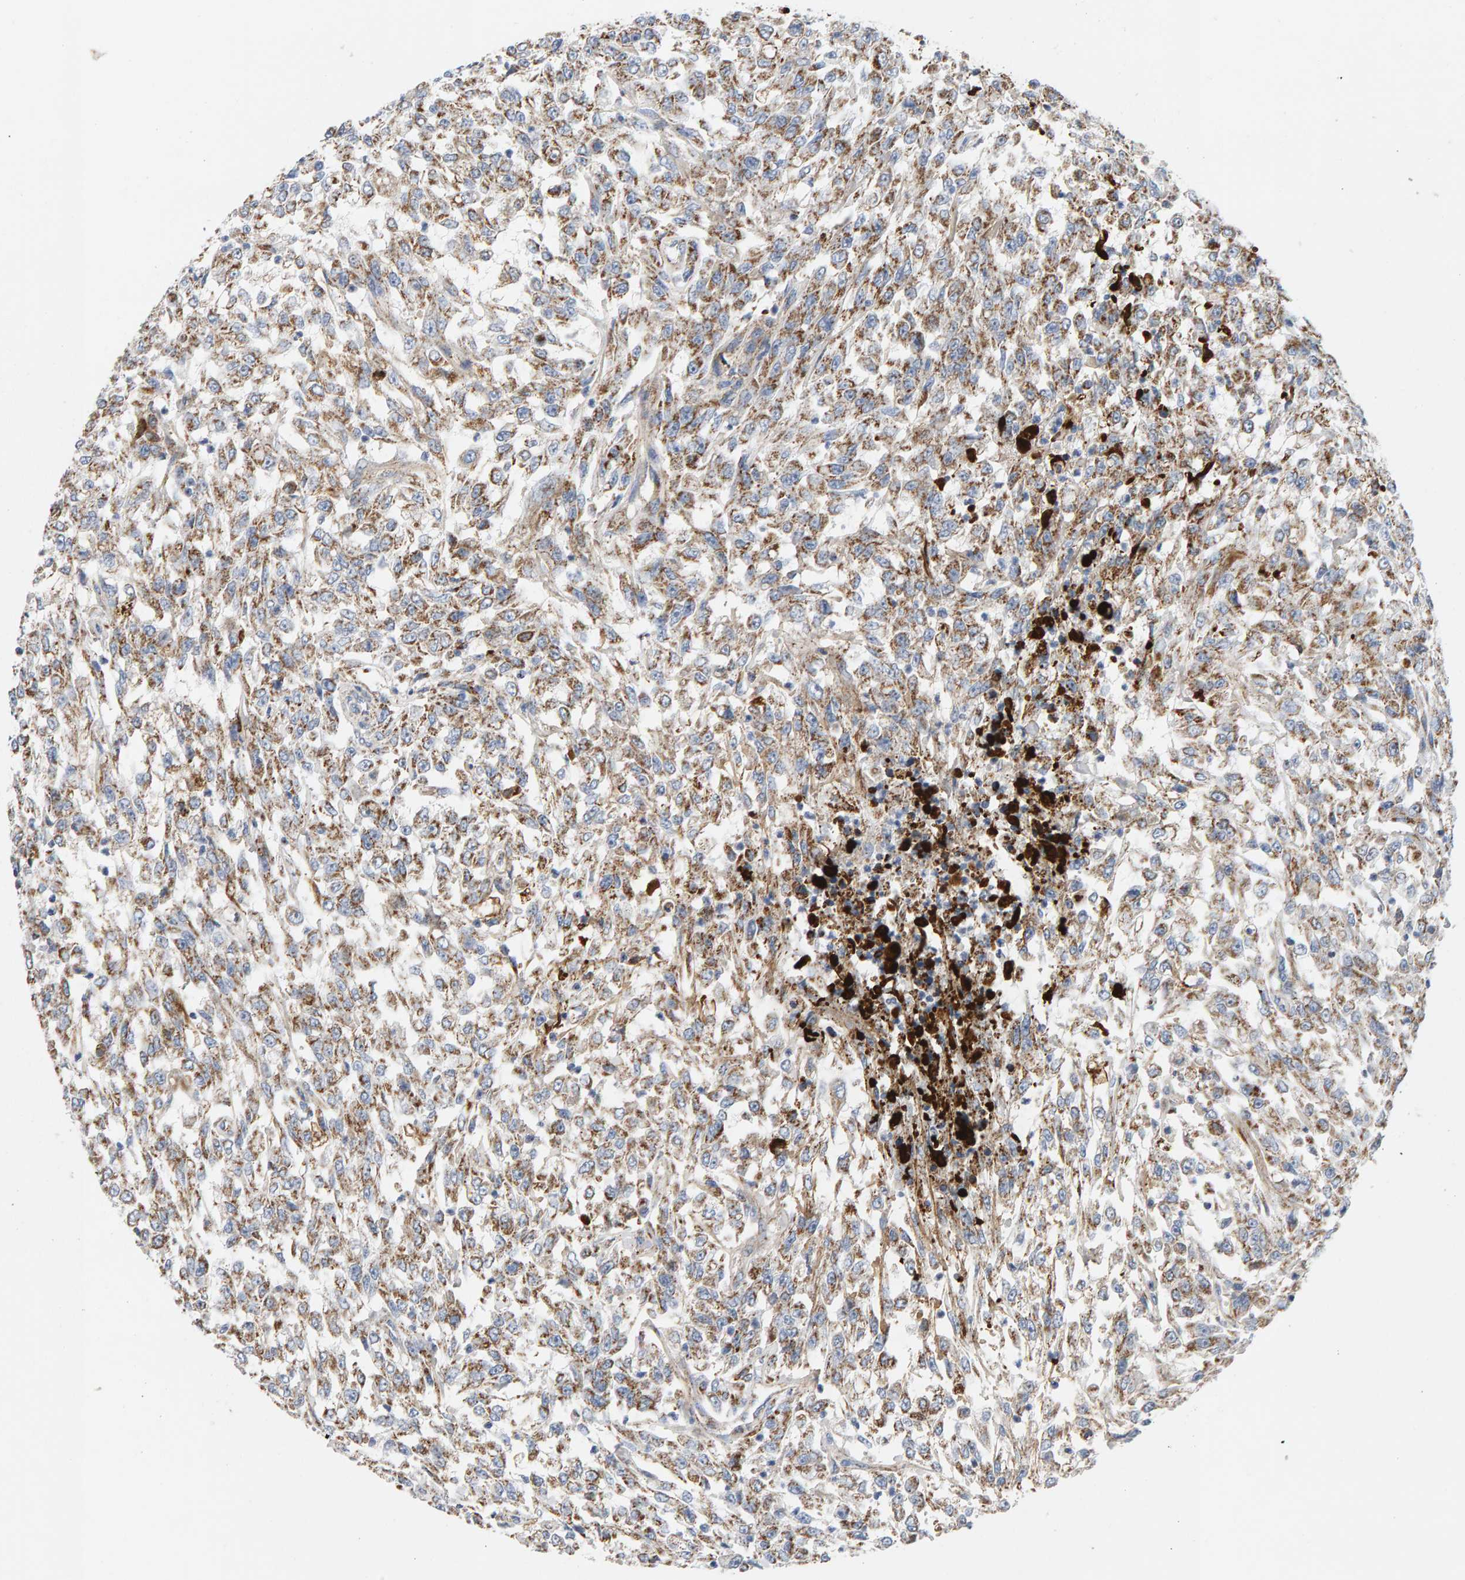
{"staining": {"intensity": "strong", "quantity": "25%-75%", "location": "cytoplasmic/membranous"}, "tissue": "urothelial cancer", "cell_type": "Tumor cells", "image_type": "cancer", "snomed": [{"axis": "morphology", "description": "Urothelial carcinoma, High grade"}, {"axis": "topography", "description": "Urinary bladder"}], "caption": "A brown stain highlights strong cytoplasmic/membranous expression of a protein in human urothelial cancer tumor cells.", "gene": "GGTA1", "patient": {"sex": "male", "age": 46}}